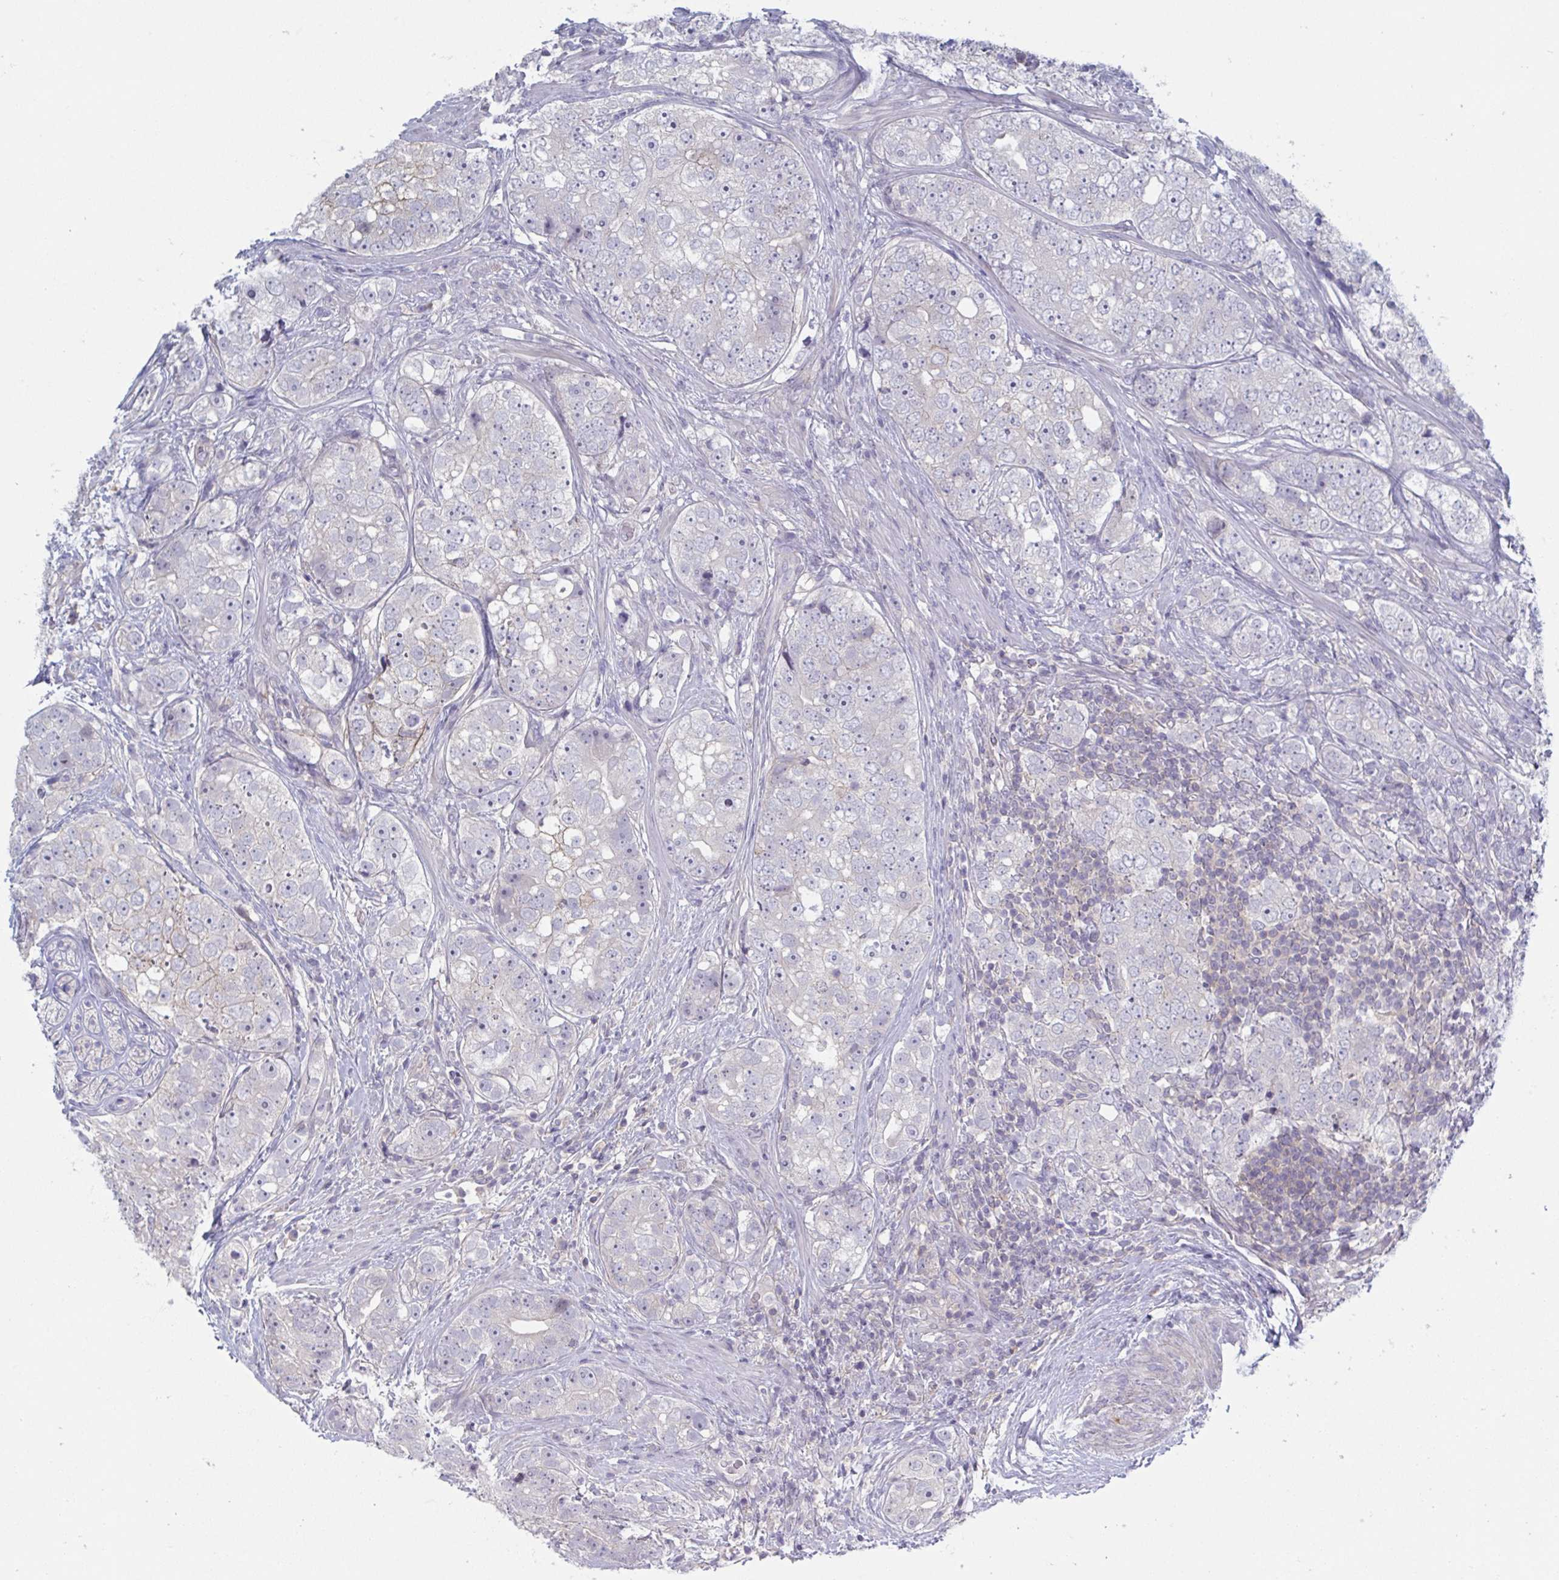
{"staining": {"intensity": "negative", "quantity": "none", "location": "none"}, "tissue": "prostate cancer", "cell_type": "Tumor cells", "image_type": "cancer", "snomed": [{"axis": "morphology", "description": "Adenocarcinoma, High grade"}, {"axis": "topography", "description": "Prostate"}], "caption": "IHC photomicrograph of neoplastic tissue: human prostate adenocarcinoma (high-grade) stained with DAB displays no significant protein positivity in tumor cells.", "gene": "STK26", "patient": {"sex": "male", "age": 60}}